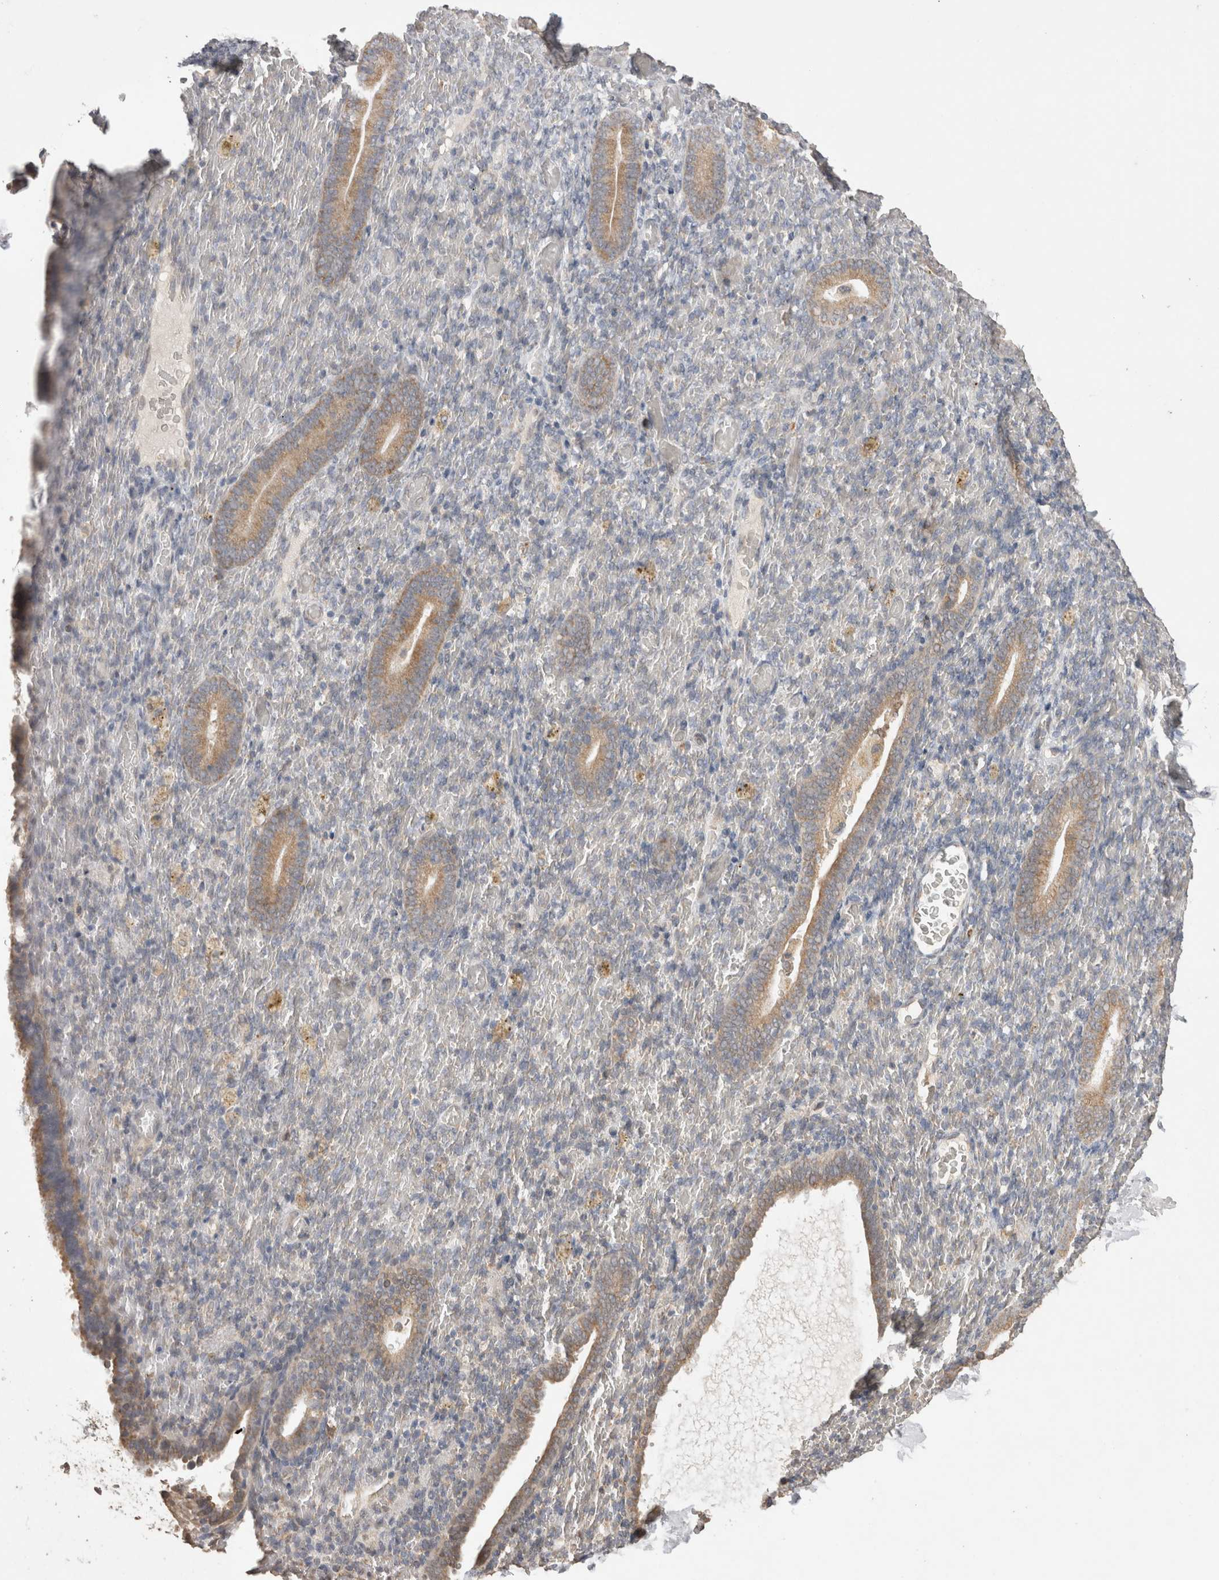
{"staining": {"intensity": "negative", "quantity": "none", "location": "none"}, "tissue": "endometrium", "cell_type": "Cells in endometrial stroma", "image_type": "normal", "snomed": [{"axis": "morphology", "description": "Normal tissue, NOS"}, {"axis": "topography", "description": "Endometrium"}], "caption": "The image demonstrates no significant expression in cells in endometrial stroma of endometrium.", "gene": "NOMO1", "patient": {"sex": "female", "age": 51}}